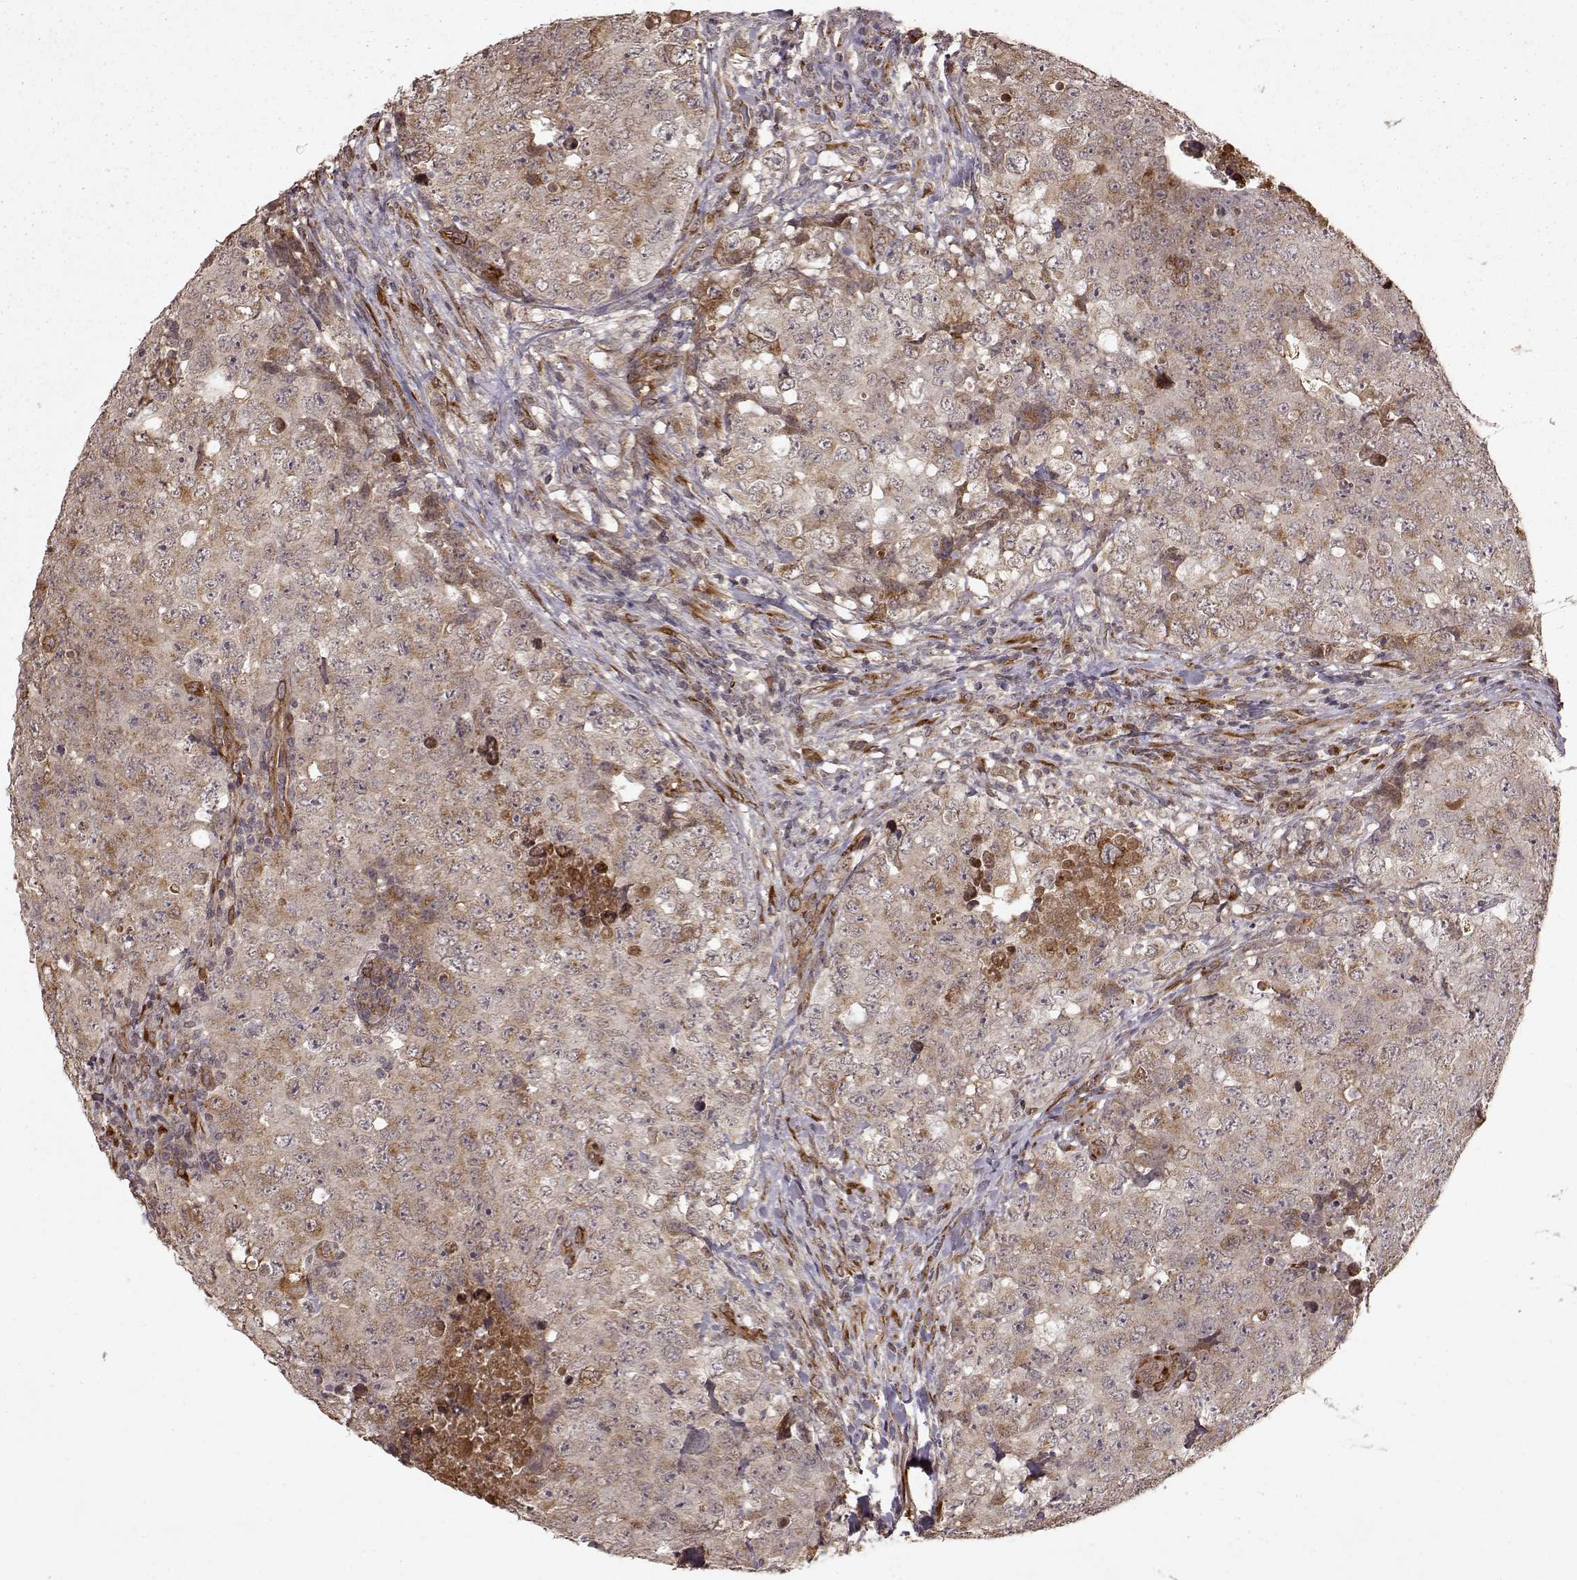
{"staining": {"intensity": "moderate", "quantity": "<25%", "location": "cytoplasmic/membranous"}, "tissue": "testis cancer", "cell_type": "Tumor cells", "image_type": "cancer", "snomed": [{"axis": "morphology", "description": "Seminoma, NOS"}, {"axis": "topography", "description": "Testis"}], "caption": "Human testis cancer (seminoma) stained with a brown dye shows moderate cytoplasmic/membranous positive positivity in about <25% of tumor cells.", "gene": "FSTL1", "patient": {"sex": "male", "age": 34}}